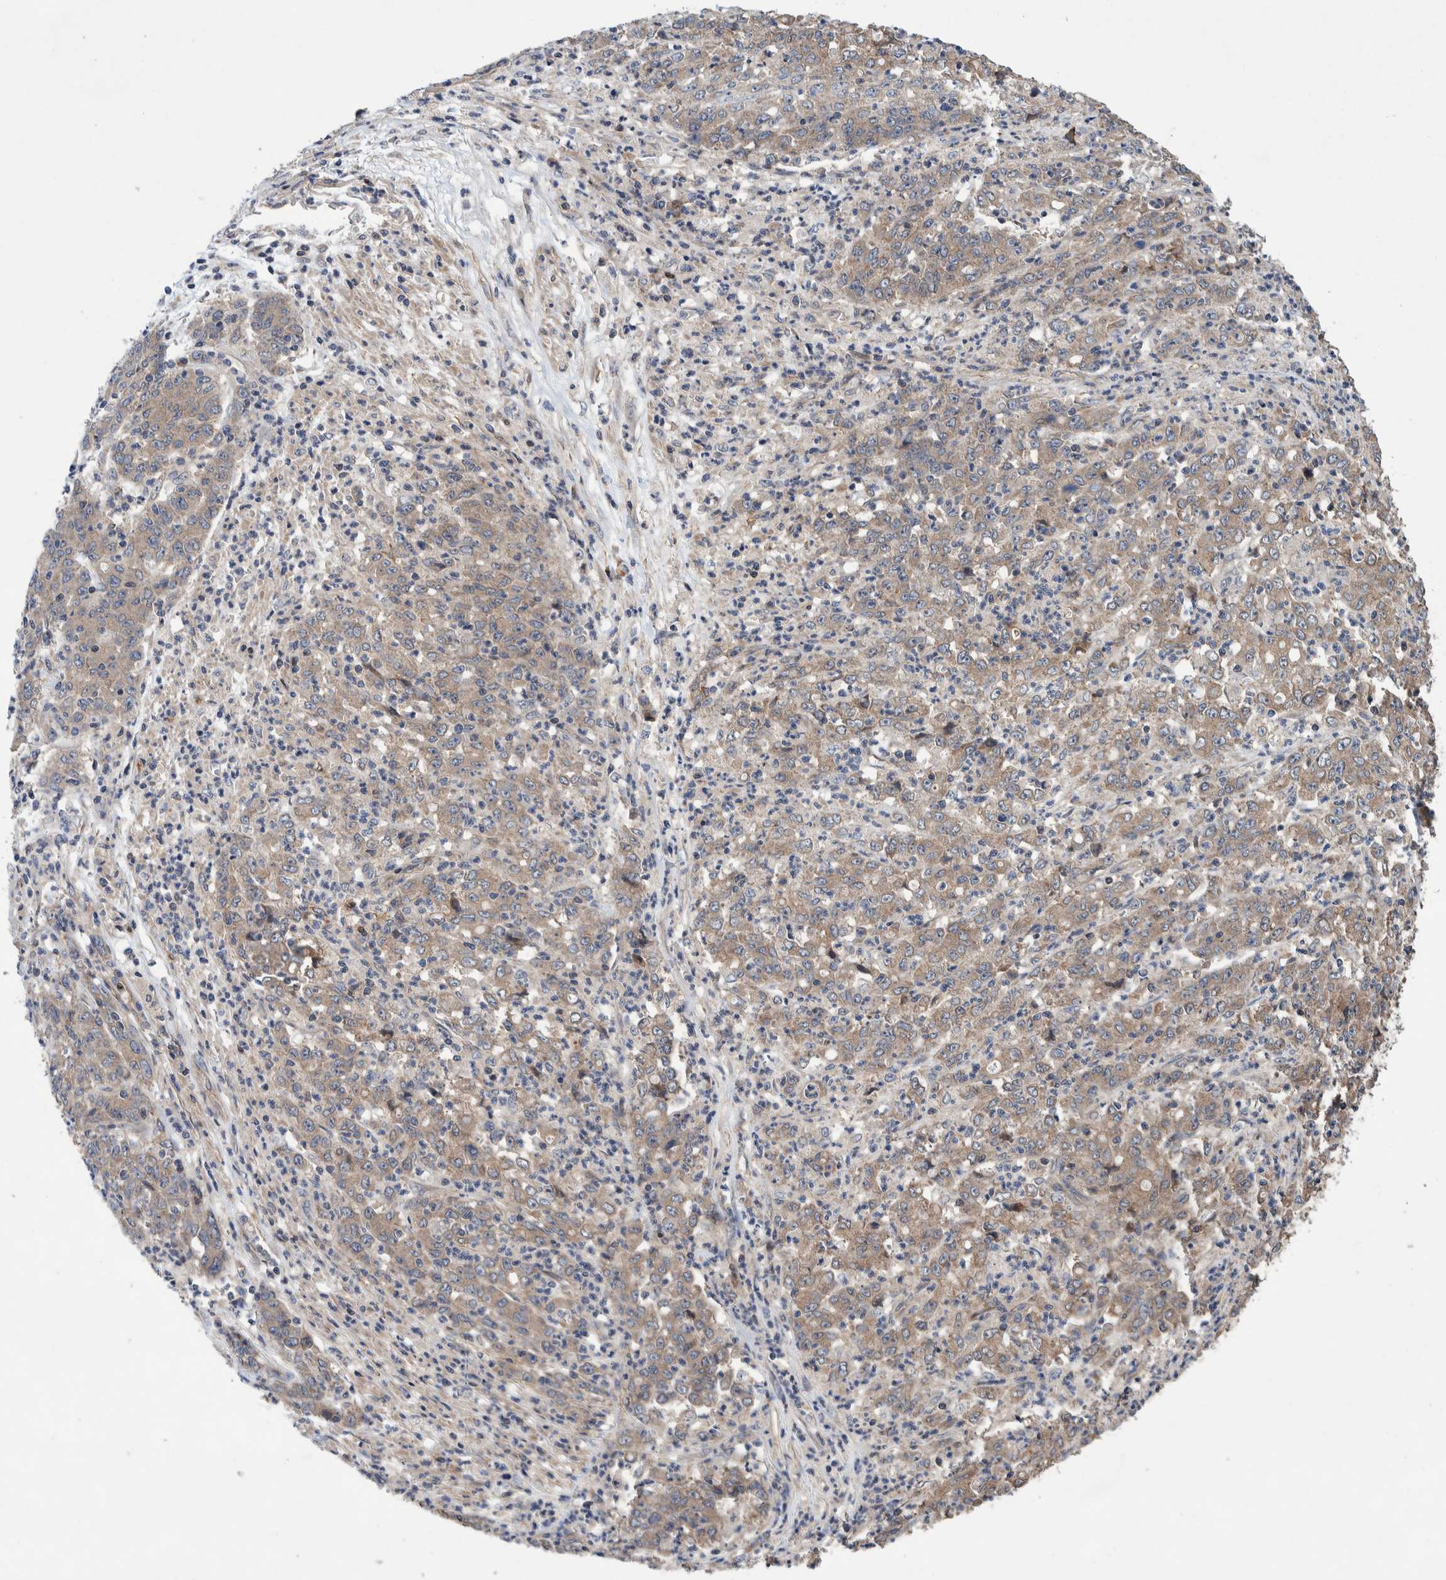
{"staining": {"intensity": "weak", "quantity": ">75%", "location": "cytoplasmic/membranous"}, "tissue": "stomach cancer", "cell_type": "Tumor cells", "image_type": "cancer", "snomed": [{"axis": "morphology", "description": "Adenocarcinoma, NOS"}, {"axis": "topography", "description": "Stomach, lower"}], "caption": "A micrograph of adenocarcinoma (stomach) stained for a protein reveals weak cytoplasmic/membranous brown staining in tumor cells.", "gene": "PIK3R6", "patient": {"sex": "female", "age": 71}}